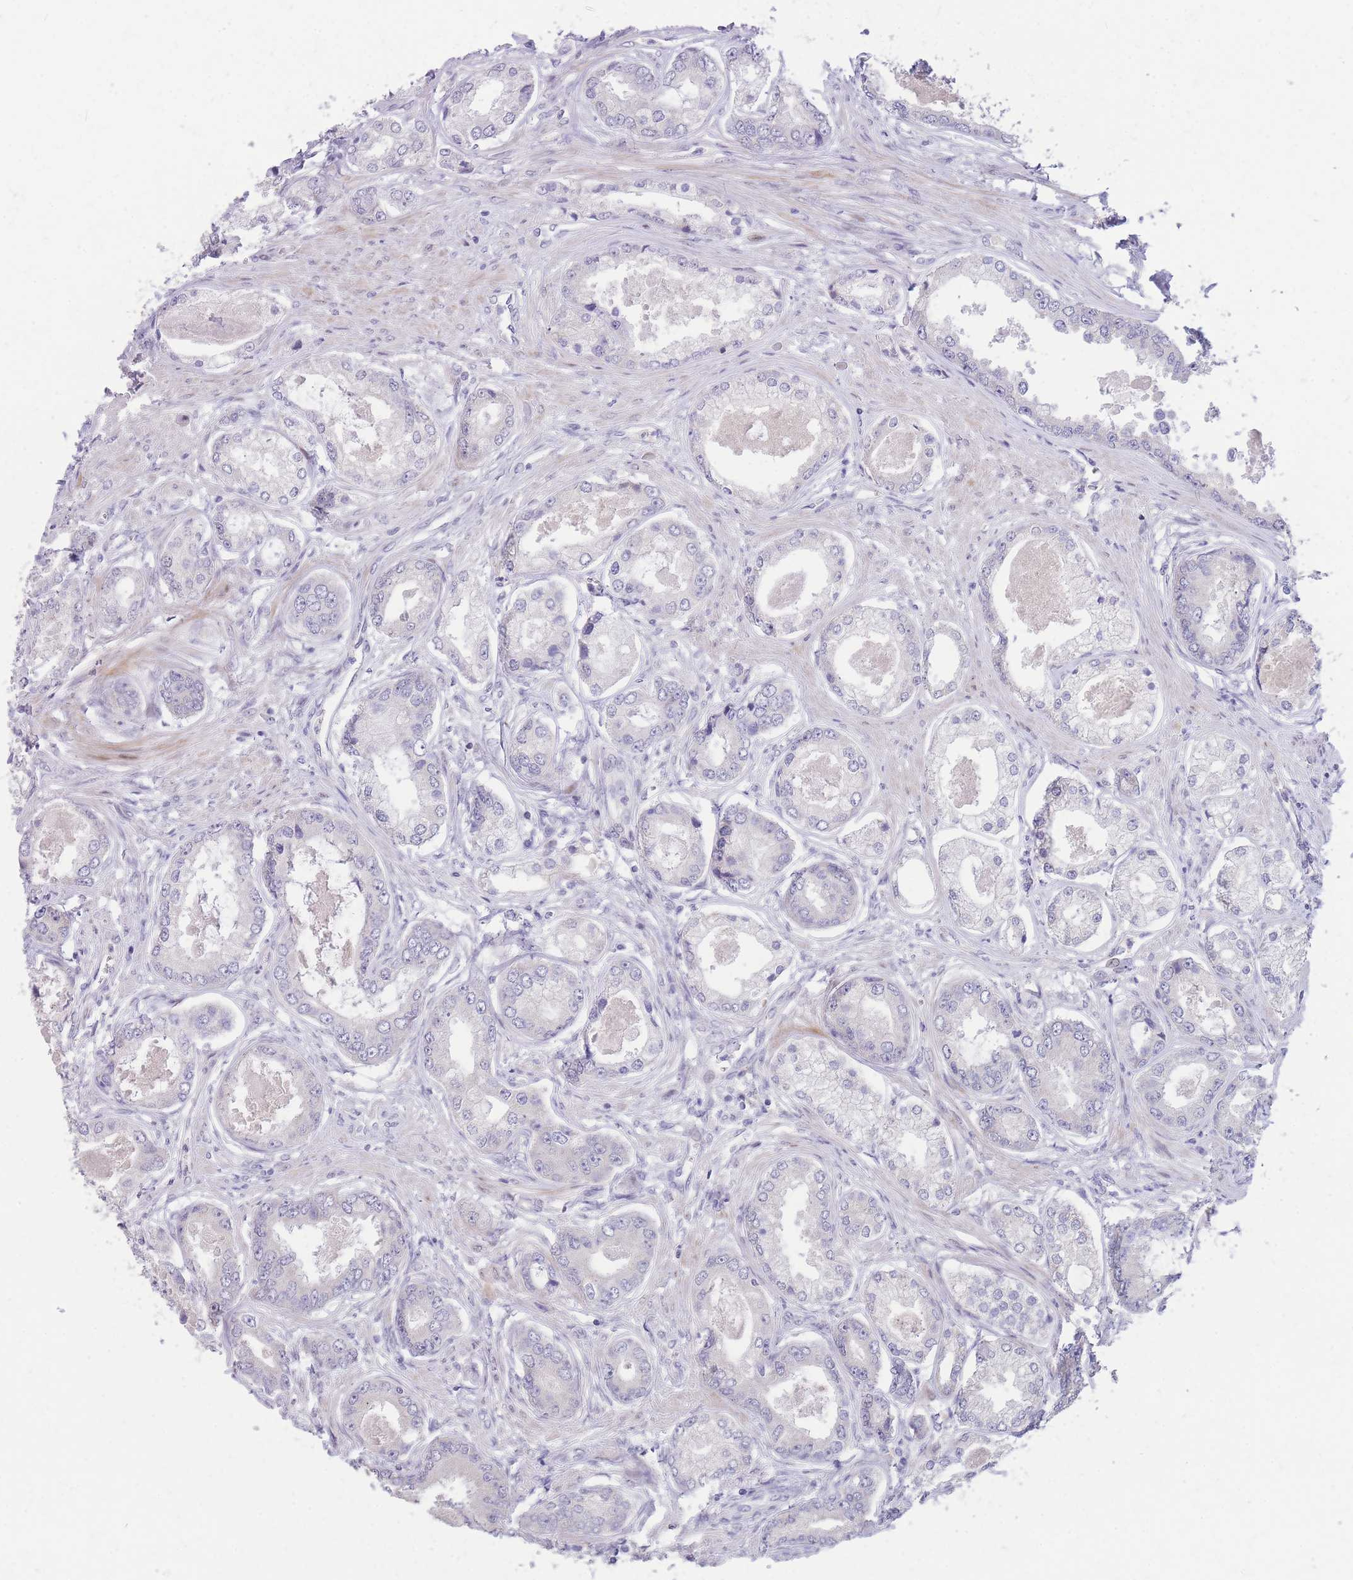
{"staining": {"intensity": "negative", "quantity": "none", "location": "none"}, "tissue": "prostate cancer", "cell_type": "Tumor cells", "image_type": "cancer", "snomed": [{"axis": "morphology", "description": "Adenocarcinoma, Low grade"}, {"axis": "topography", "description": "Prostate"}], "caption": "Tumor cells are negative for protein expression in human prostate adenocarcinoma (low-grade).", "gene": "SHCBP1", "patient": {"sex": "male", "age": 68}}